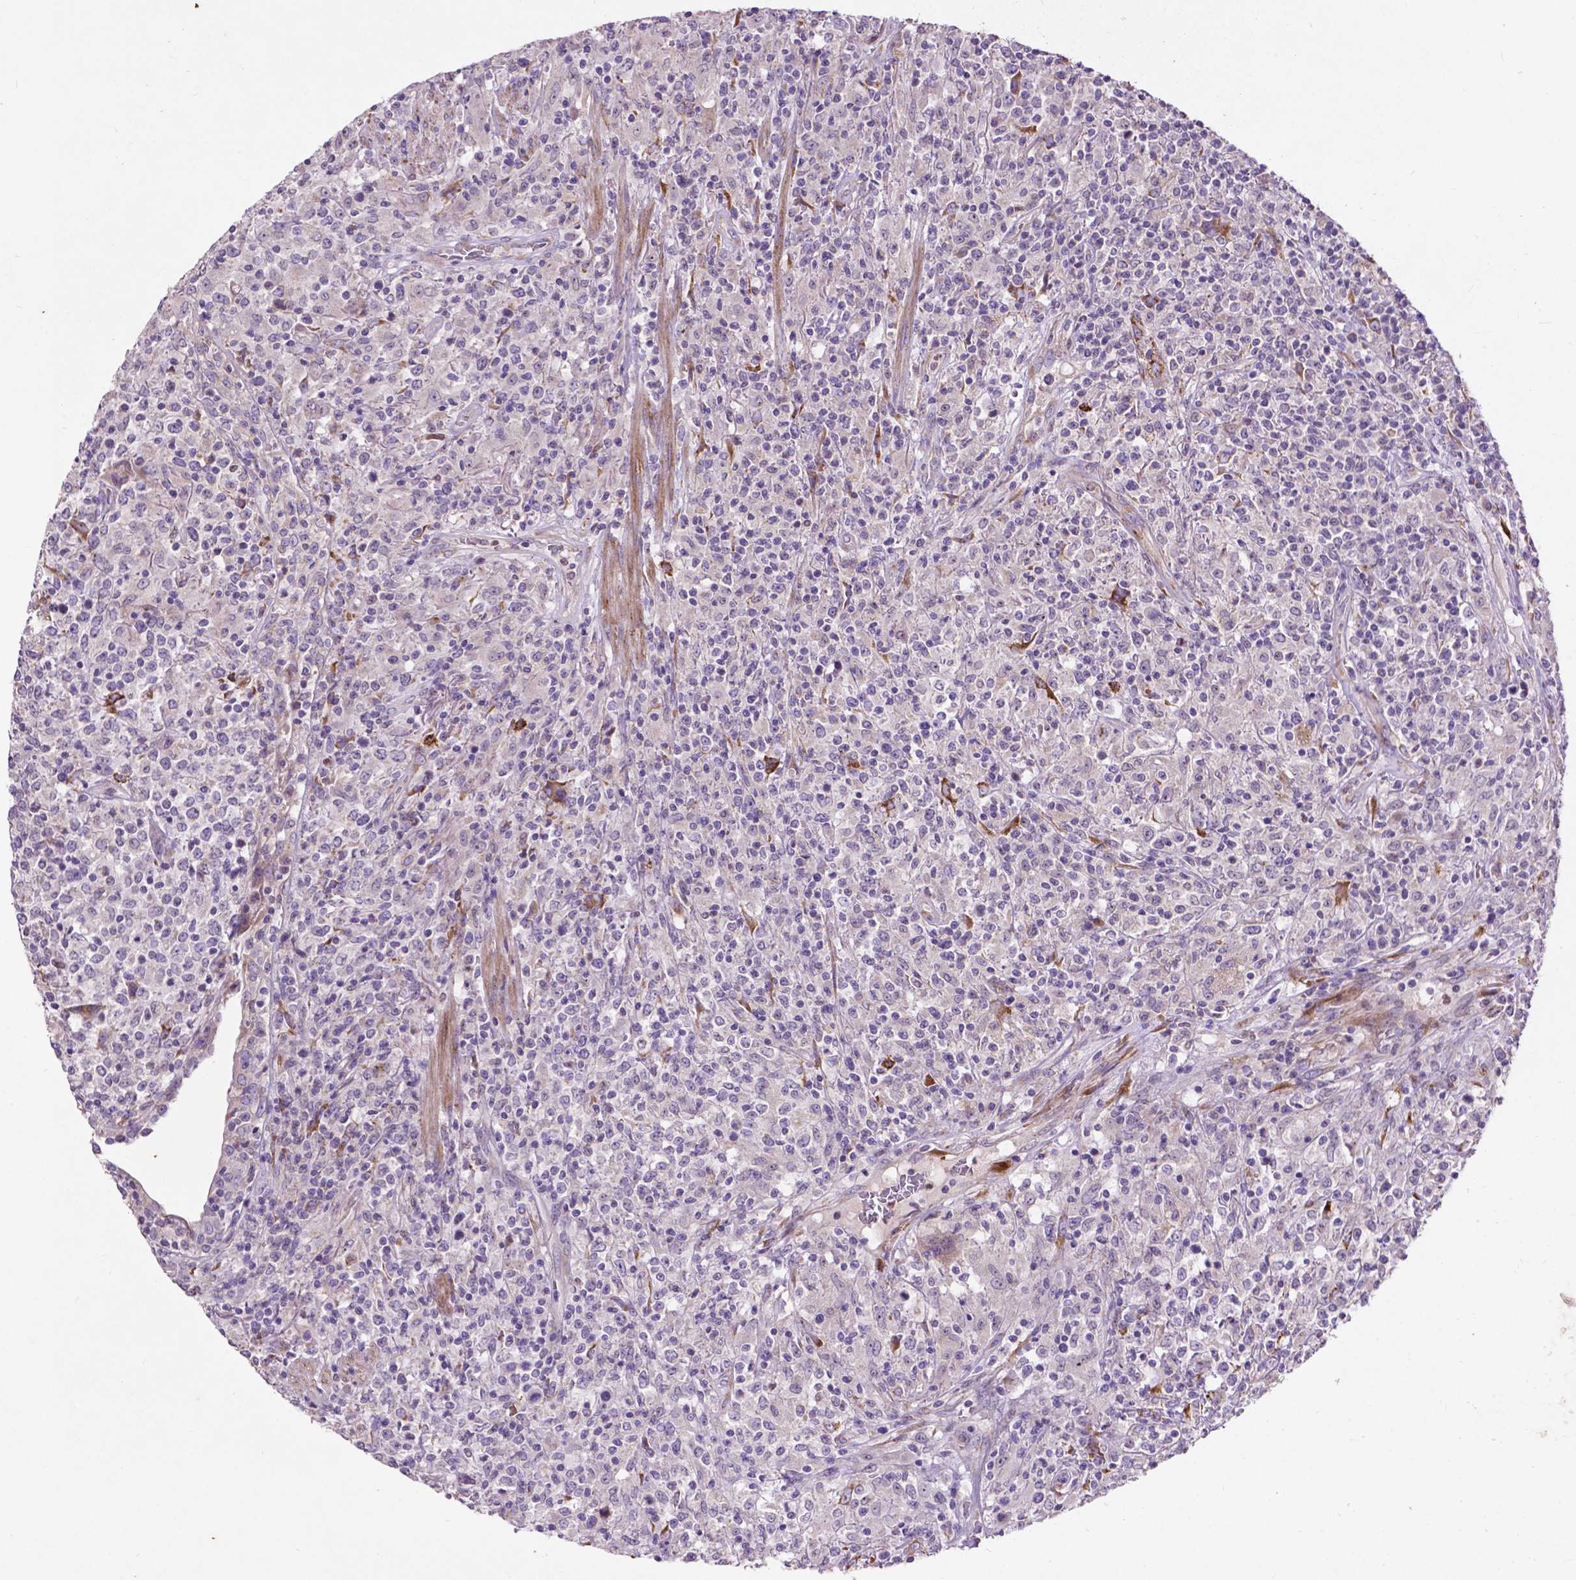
{"staining": {"intensity": "negative", "quantity": "none", "location": "none"}, "tissue": "lymphoma", "cell_type": "Tumor cells", "image_type": "cancer", "snomed": [{"axis": "morphology", "description": "Malignant lymphoma, non-Hodgkin's type, High grade"}, {"axis": "topography", "description": "Lung"}], "caption": "The immunohistochemistry (IHC) image has no significant positivity in tumor cells of lymphoma tissue.", "gene": "THEGL", "patient": {"sex": "male", "age": 79}}